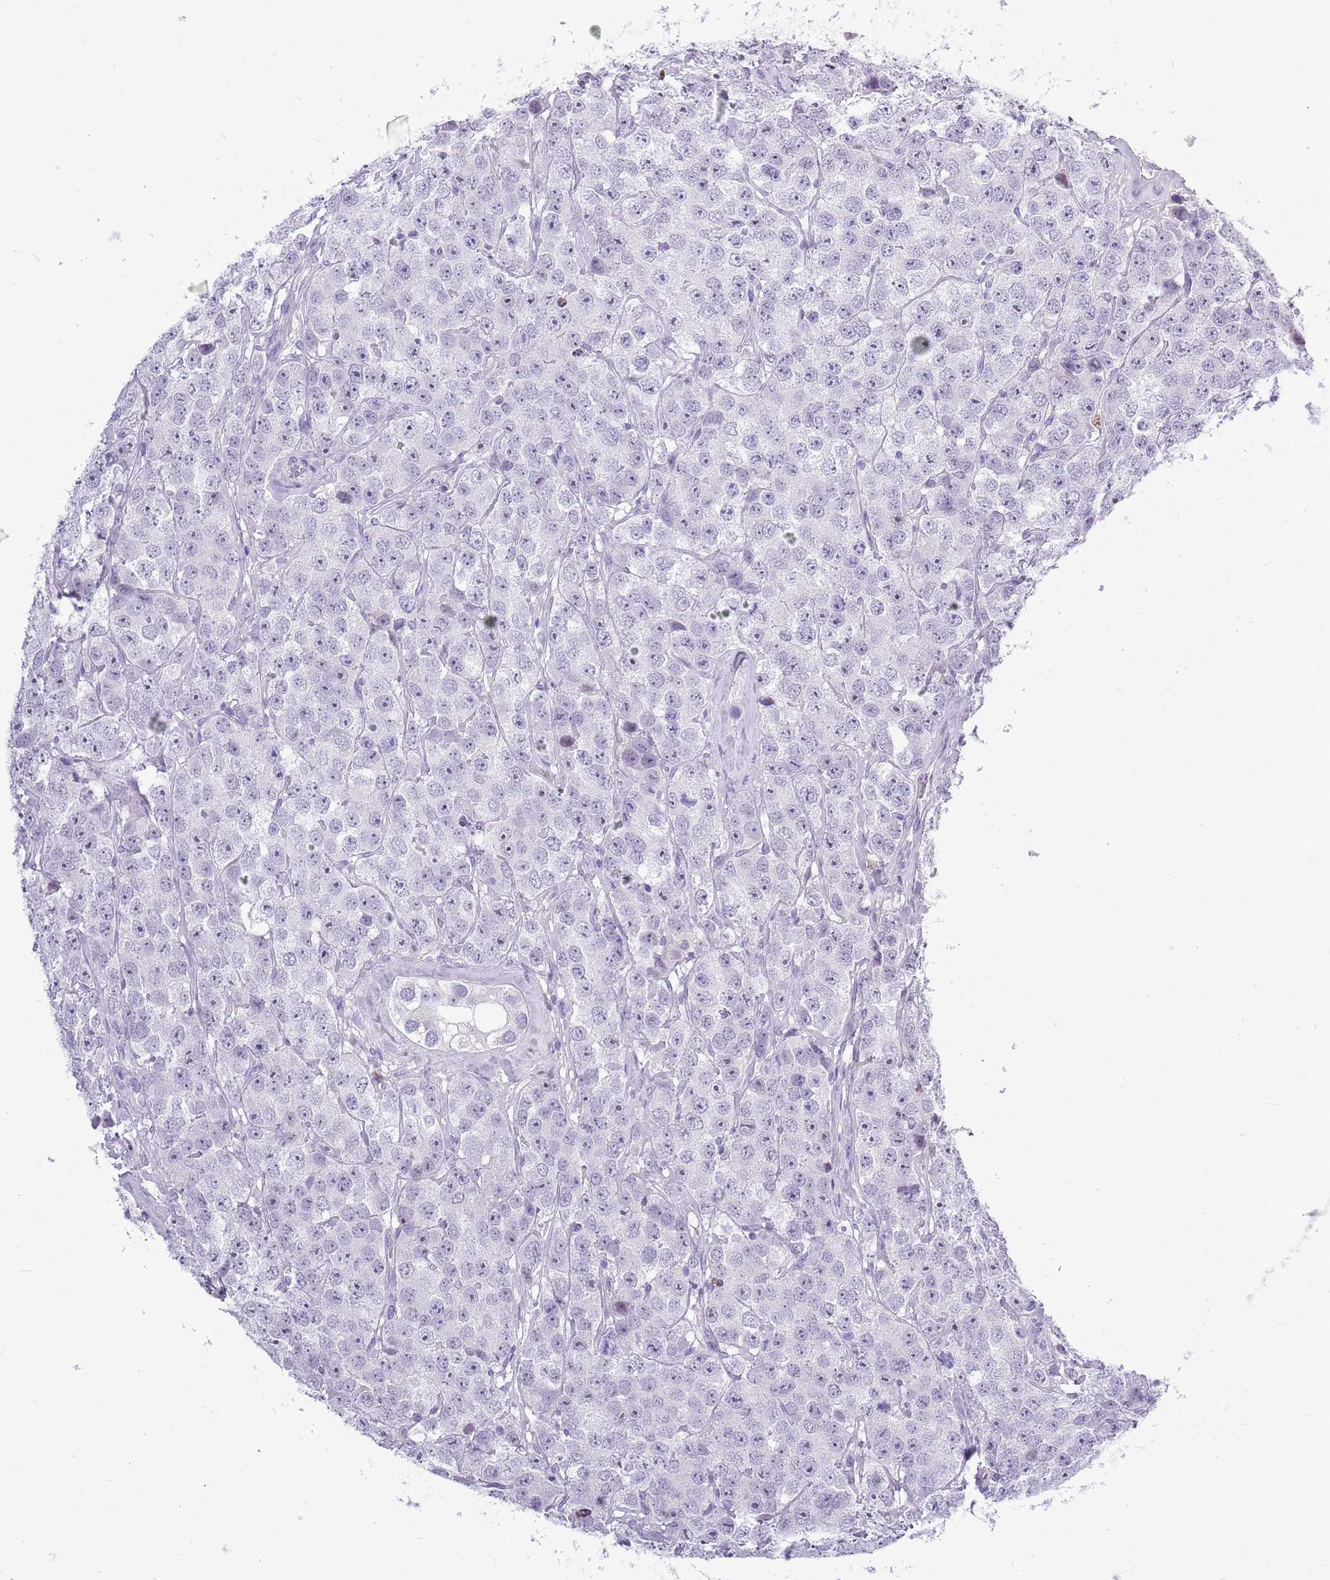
{"staining": {"intensity": "negative", "quantity": "none", "location": "none"}, "tissue": "testis cancer", "cell_type": "Tumor cells", "image_type": "cancer", "snomed": [{"axis": "morphology", "description": "Seminoma, NOS"}, {"axis": "topography", "description": "Testis"}], "caption": "Tumor cells are negative for protein expression in human testis seminoma. The staining was performed using DAB to visualize the protein expression in brown, while the nuclei were stained in blue with hematoxylin (Magnification: 20x).", "gene": "ZNF425", "patient": {"sex": "male", "age": 28}}